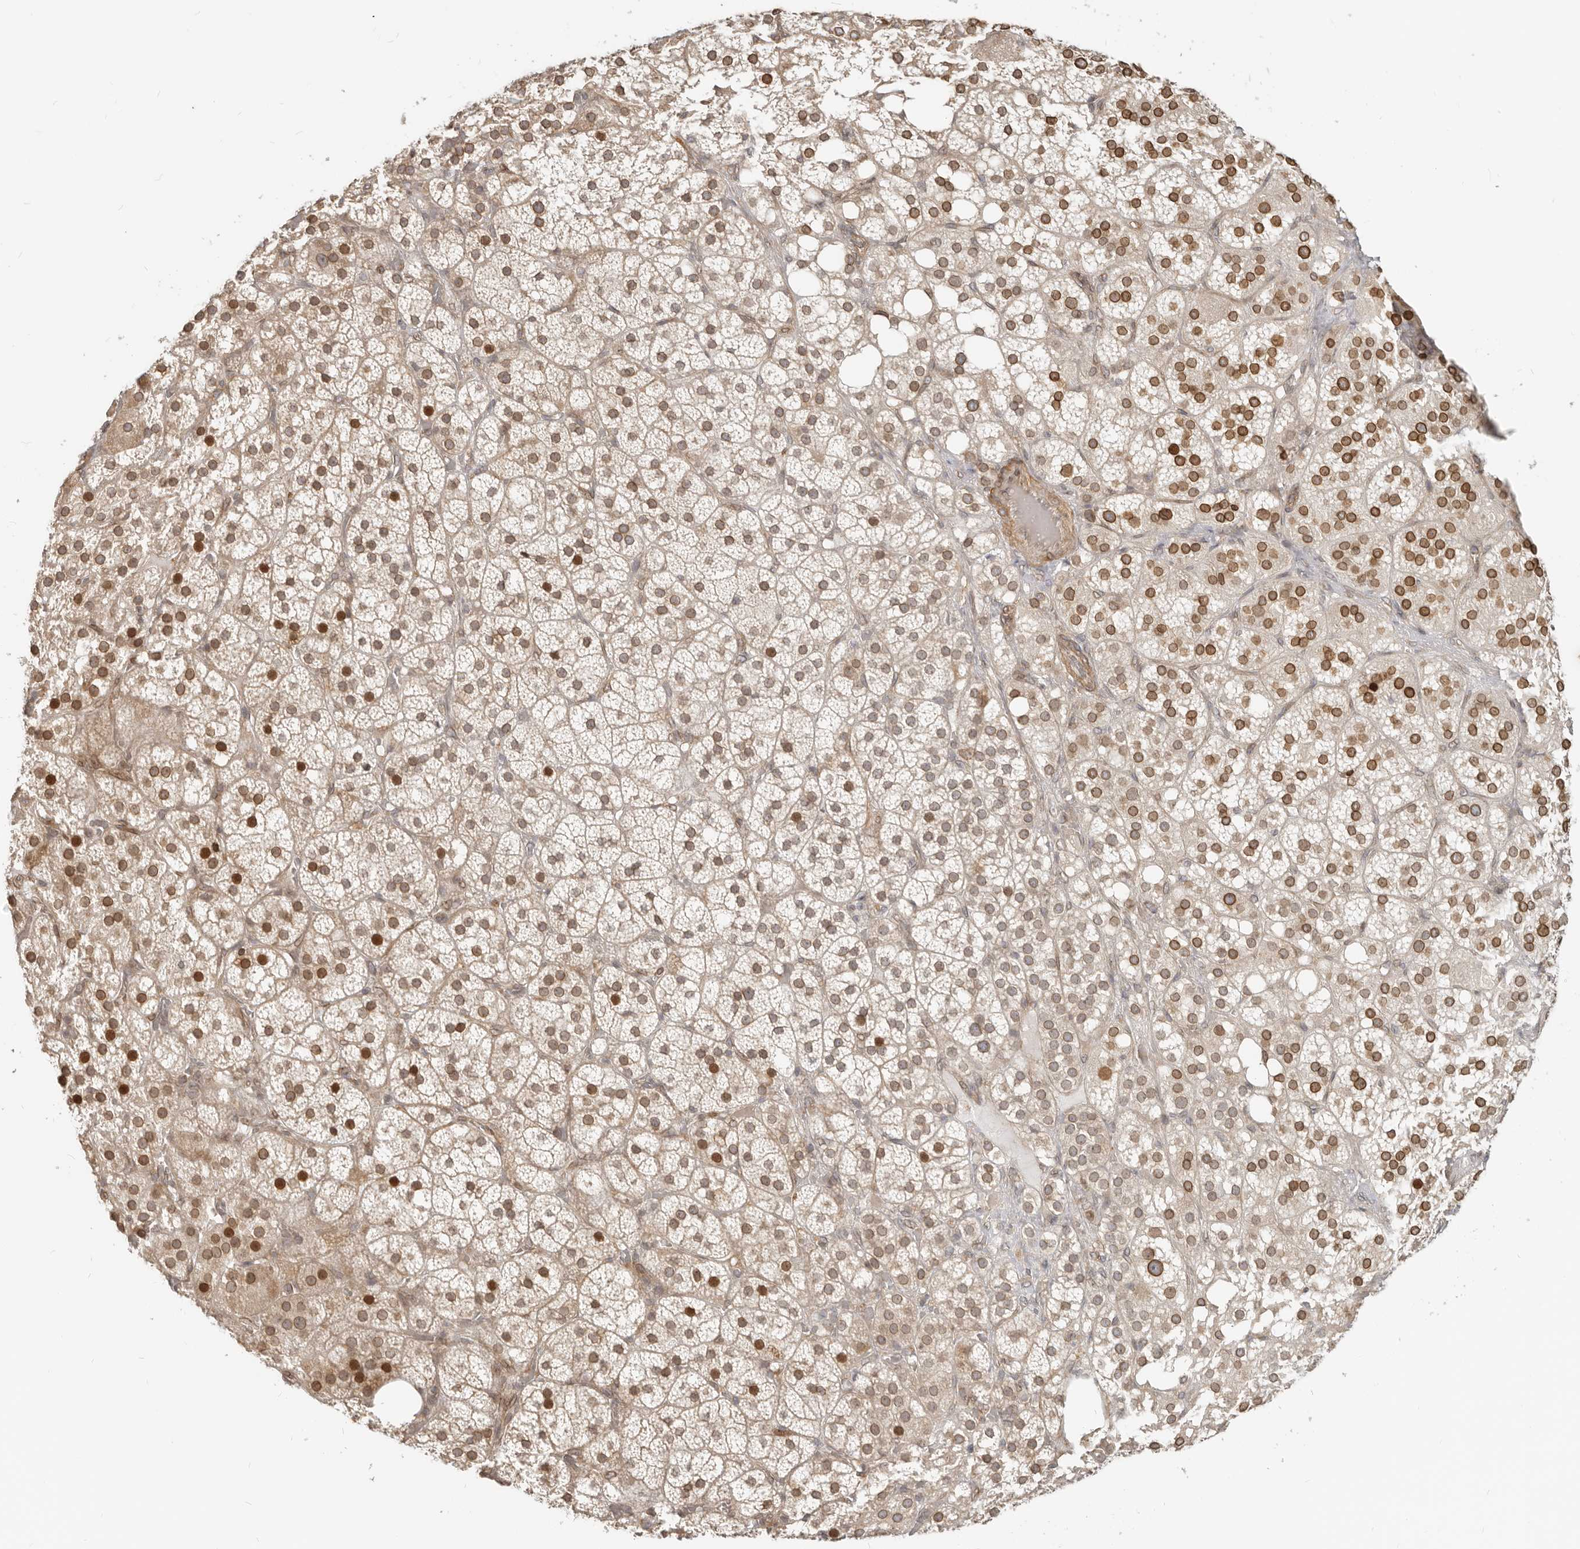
{"staining": {"intensity": "strong", "quantity": "25%-75%", "location": "cytoplasmic/membranous,nuclear"}, "tissue": "adrenal gland", "cell_type": "Glandular cells", "image_type": "normal", "snomed": [{"axis": "morphology", "description": "Normal tissue, NOS"}, {"axis": "topography", "description": "Adrenal gland"}], "caption": "A high amount of strong cytoplasmic/membranous,nuclear staining is present in about 25%-75% of glandular cells in normal adrenal gland.", "gene": "NUP153", "patient": {"sex": "female", "age": 59}}